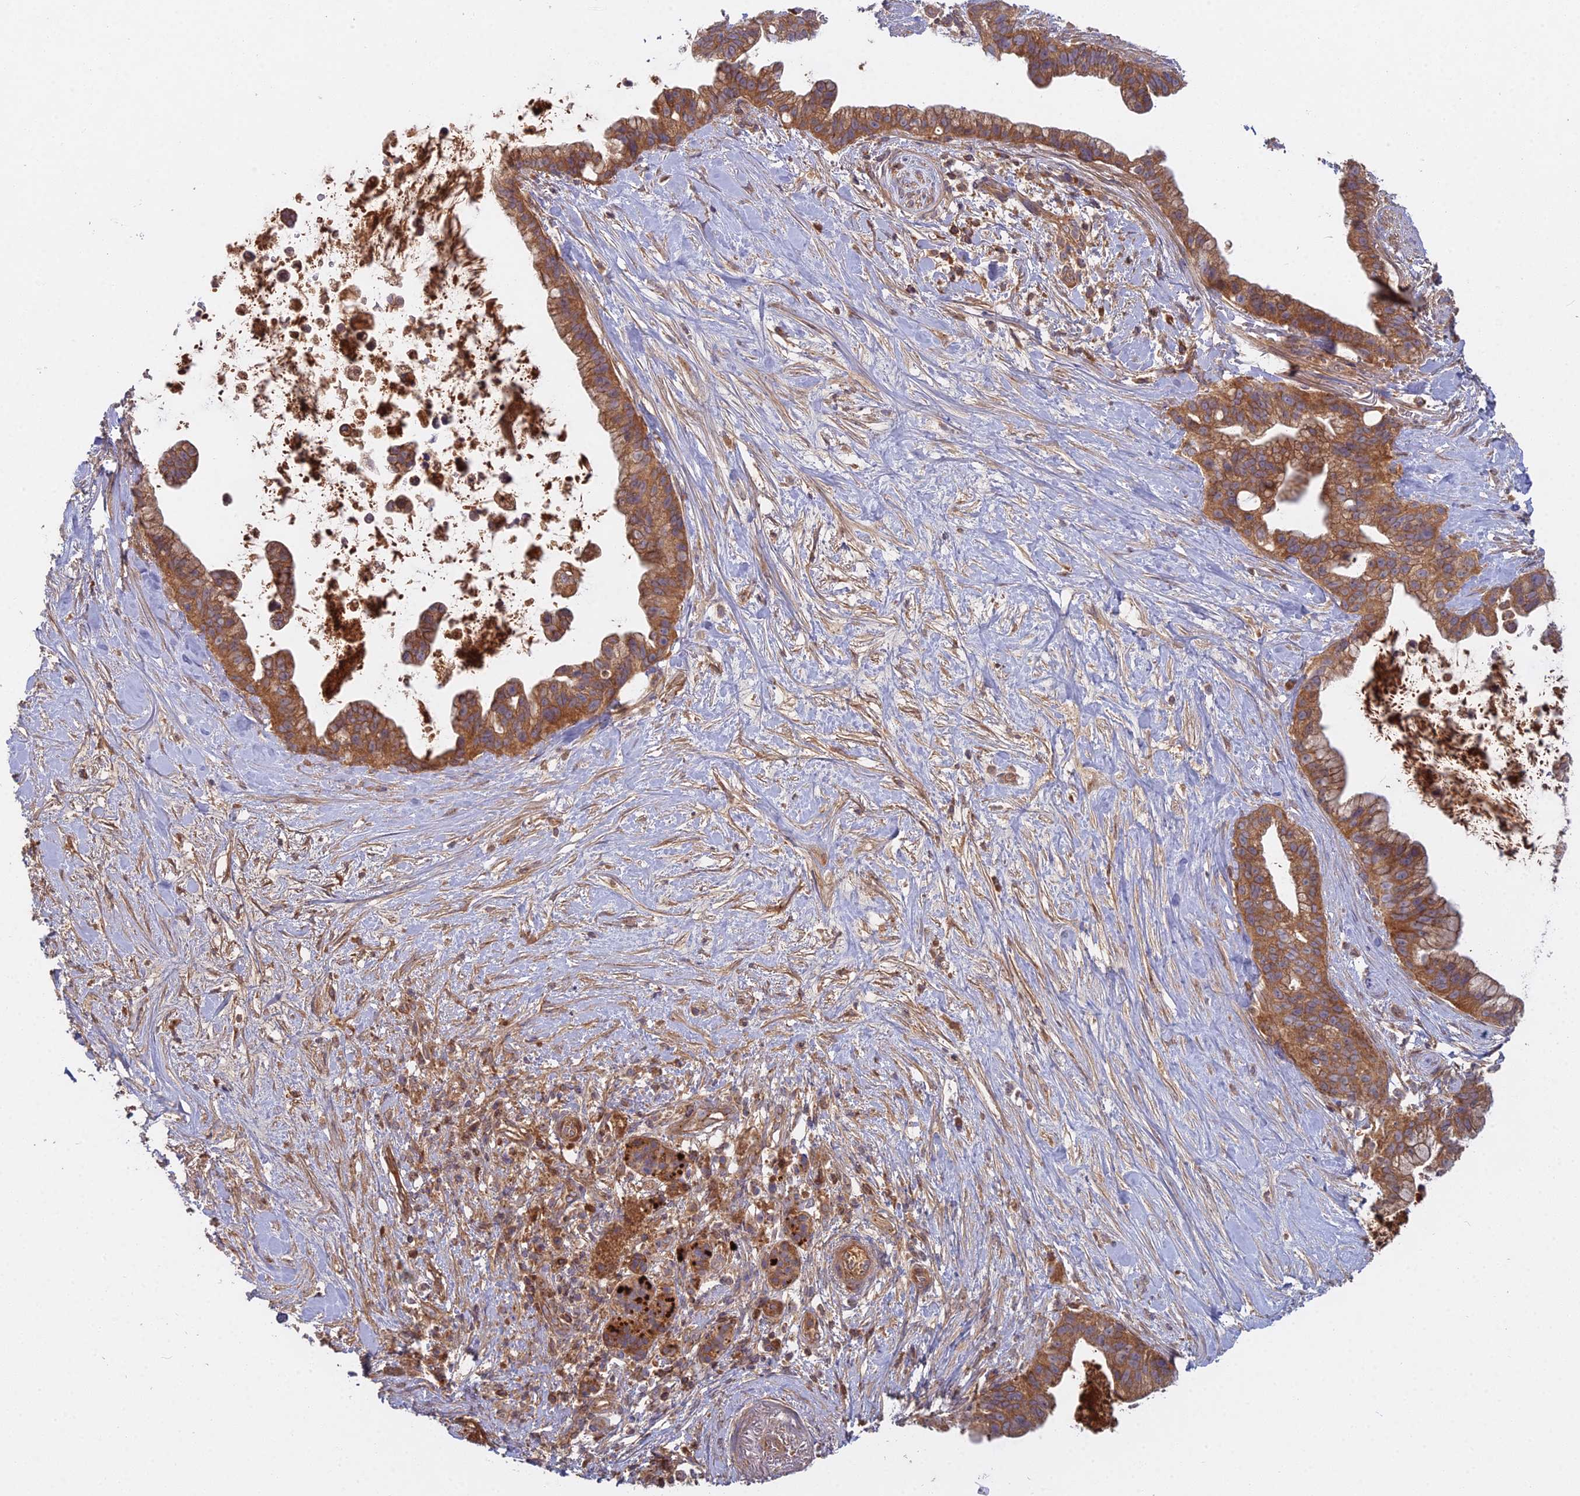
{"staining": {"intensity": "moderate", "quantity": ">75%", "location": "cytoplasmic/membranous"}, "tissue": "pancreatic cancer", "cell_type": "Tumor cells", "image_type": "cancer", "snomed": [{"axis": "morphology", "description": "Adenocarcinoma, NOS"}, {"axis": "topography", "description": "Pancreas"}], "caption": "Moderate cytoplasmic/membranous positivity for a protein is present in approximately >75% of tumor cells of adenocarcinoma (pancreatic) using immunohistochemistry.", "gene": "CCDC167", "patient": {"sex": "female", "age": 83}}